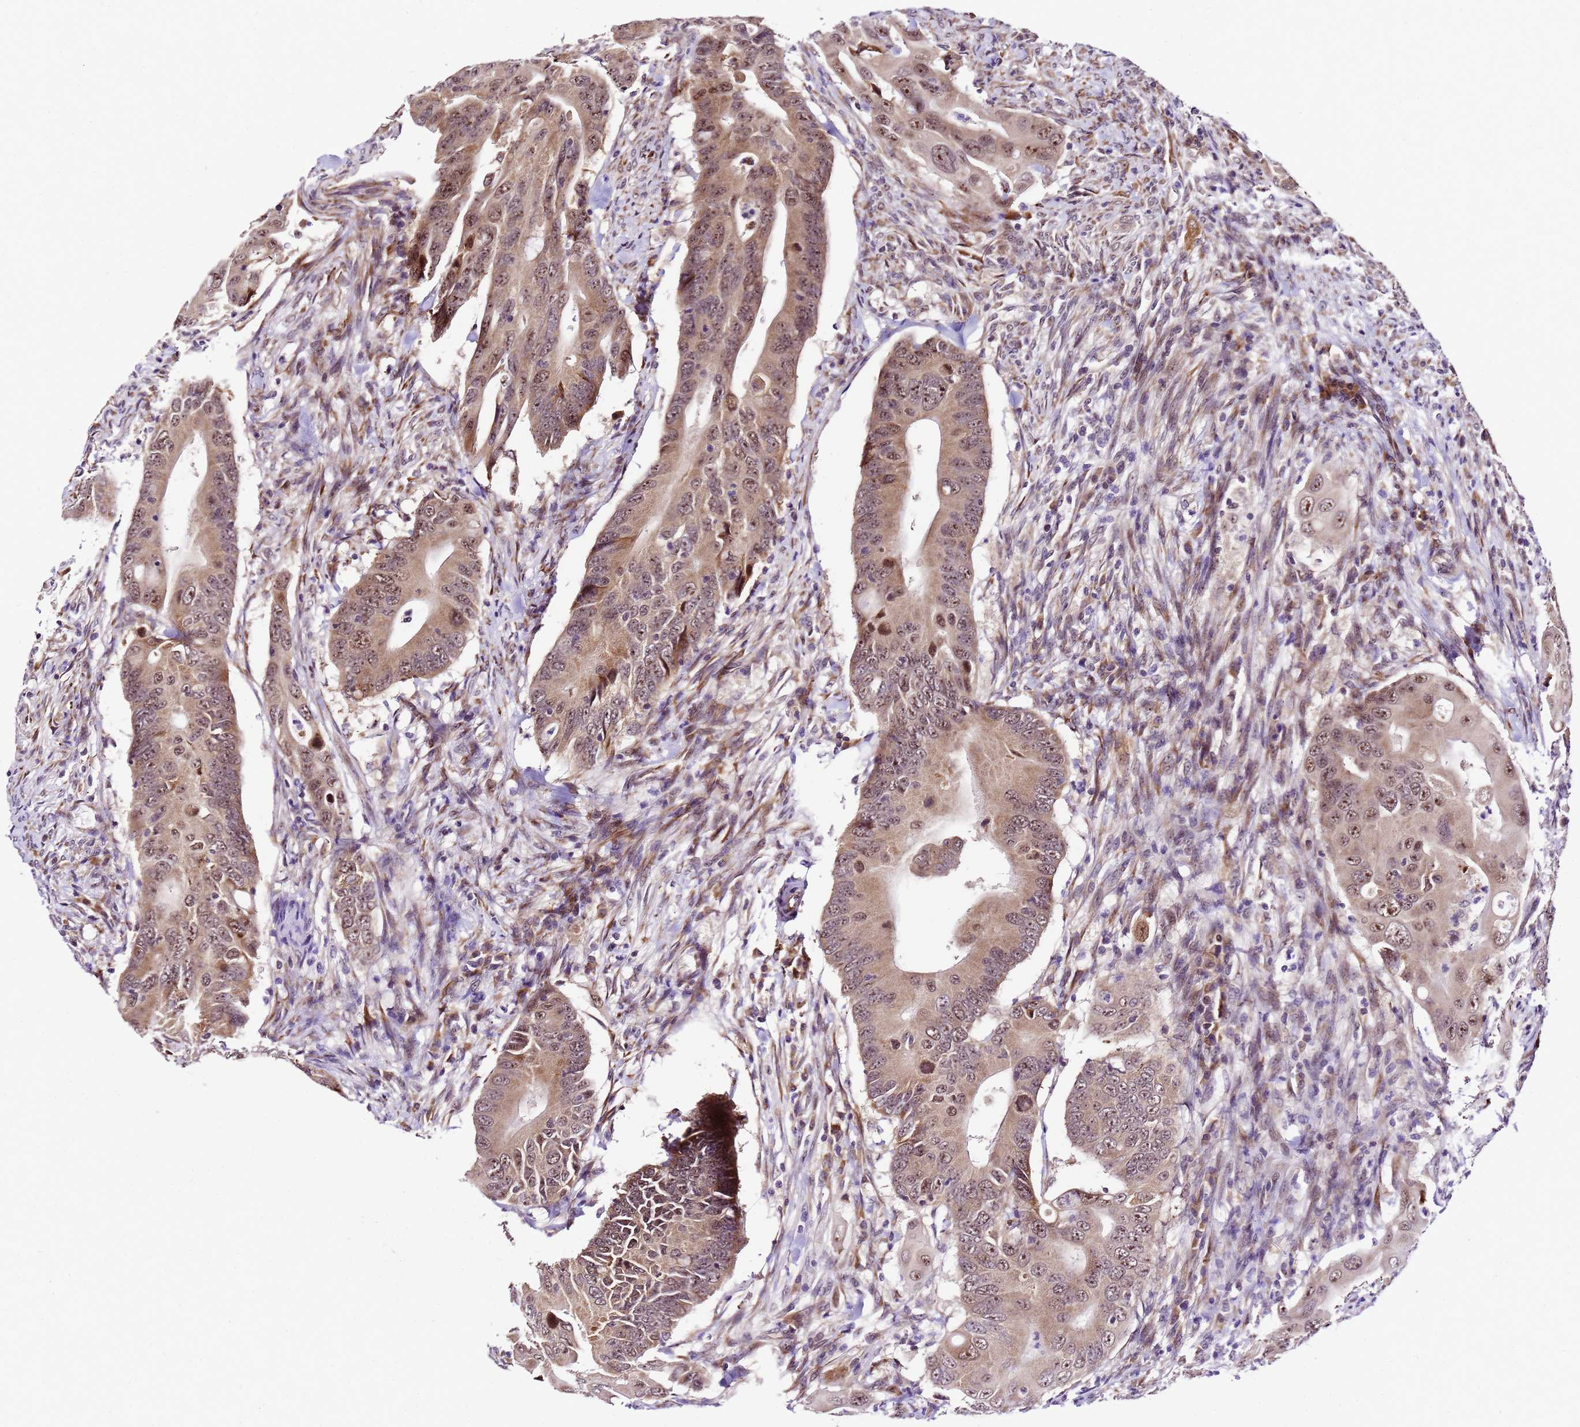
{"staining": {"intensity": "moderate", "quantity": ">75%", "location": "nuclear"}, "tissue": "colorectal cancer", "cell_type": "Tumor cells", "image_type": "cancer", "snomed": [{"axis": "morphology", "description": "Adenocarcinoma, NOS"}, {"axis": "topography", "description": "Colon"}], "caption": "This is an image of immunohistochemistry staining of colorectal adenocarcinoma, which shows moderate staining in the nuclear of tumor cells.", "gene": "SLX4IP", "patient": {"sex": "male", "age": 71}}